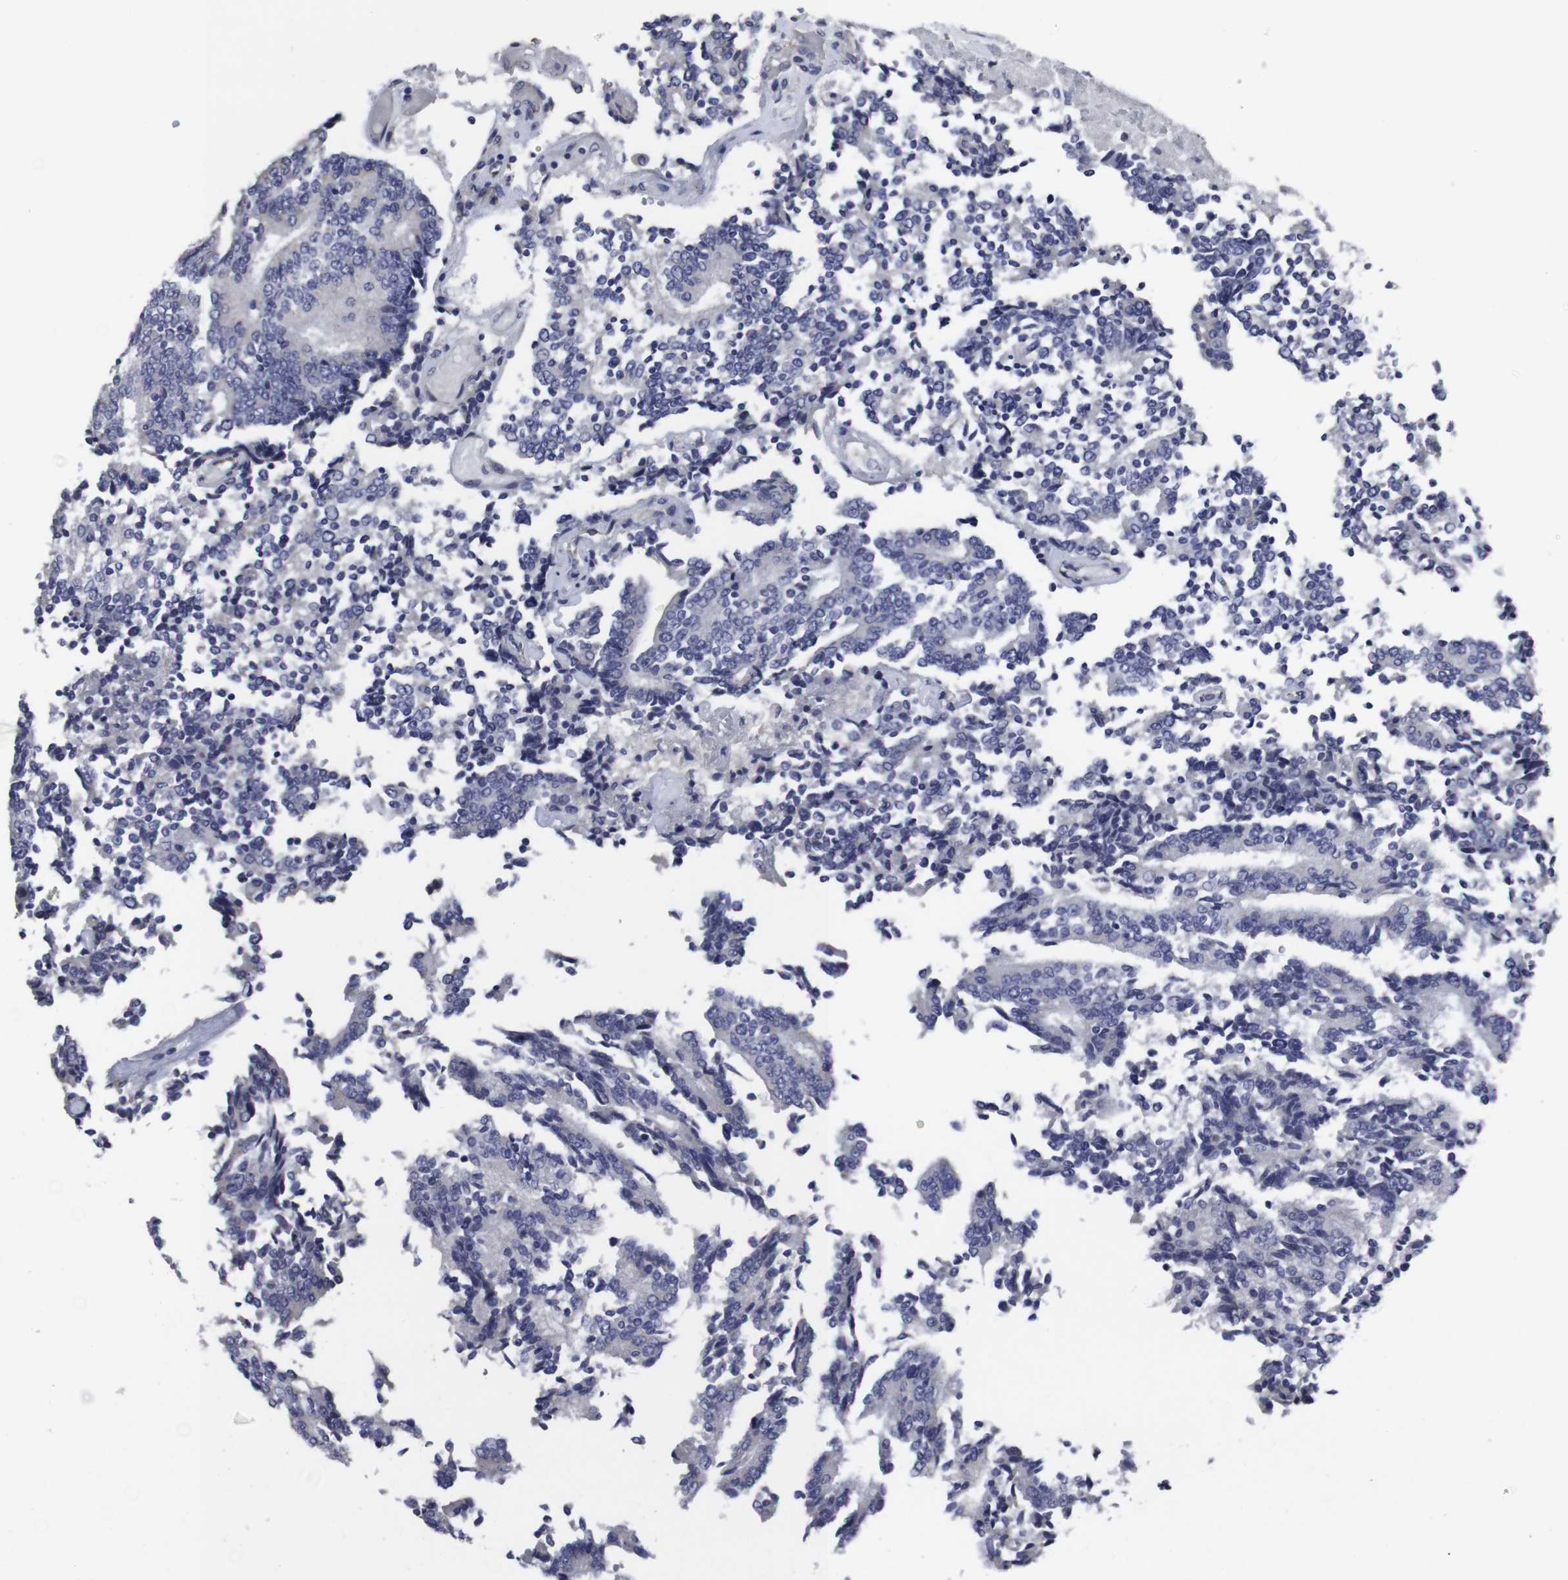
{"staining": {"intensity": "negative", "quantity": "none", "location": "none"}, "tissue": "prostate cancer", "cell_type": "Tumor cells", "image_type": "cancer", "snomed": [{"axis": "morphology", "description": "Normal tissue, NOS"}, {"axis": "morphology", "description": "Adenocarcinoma, High grade"}, {"axis": "topography", "description": "Prostate"}, {"axis": "topography", "description": "Seminal veicle"}], "caption": "Immunohistochemistry of prostate cancer demonstrates no expression in tumor cells.", "gene": "SNCG", "patient": {"sex": "male", "age": 55}}